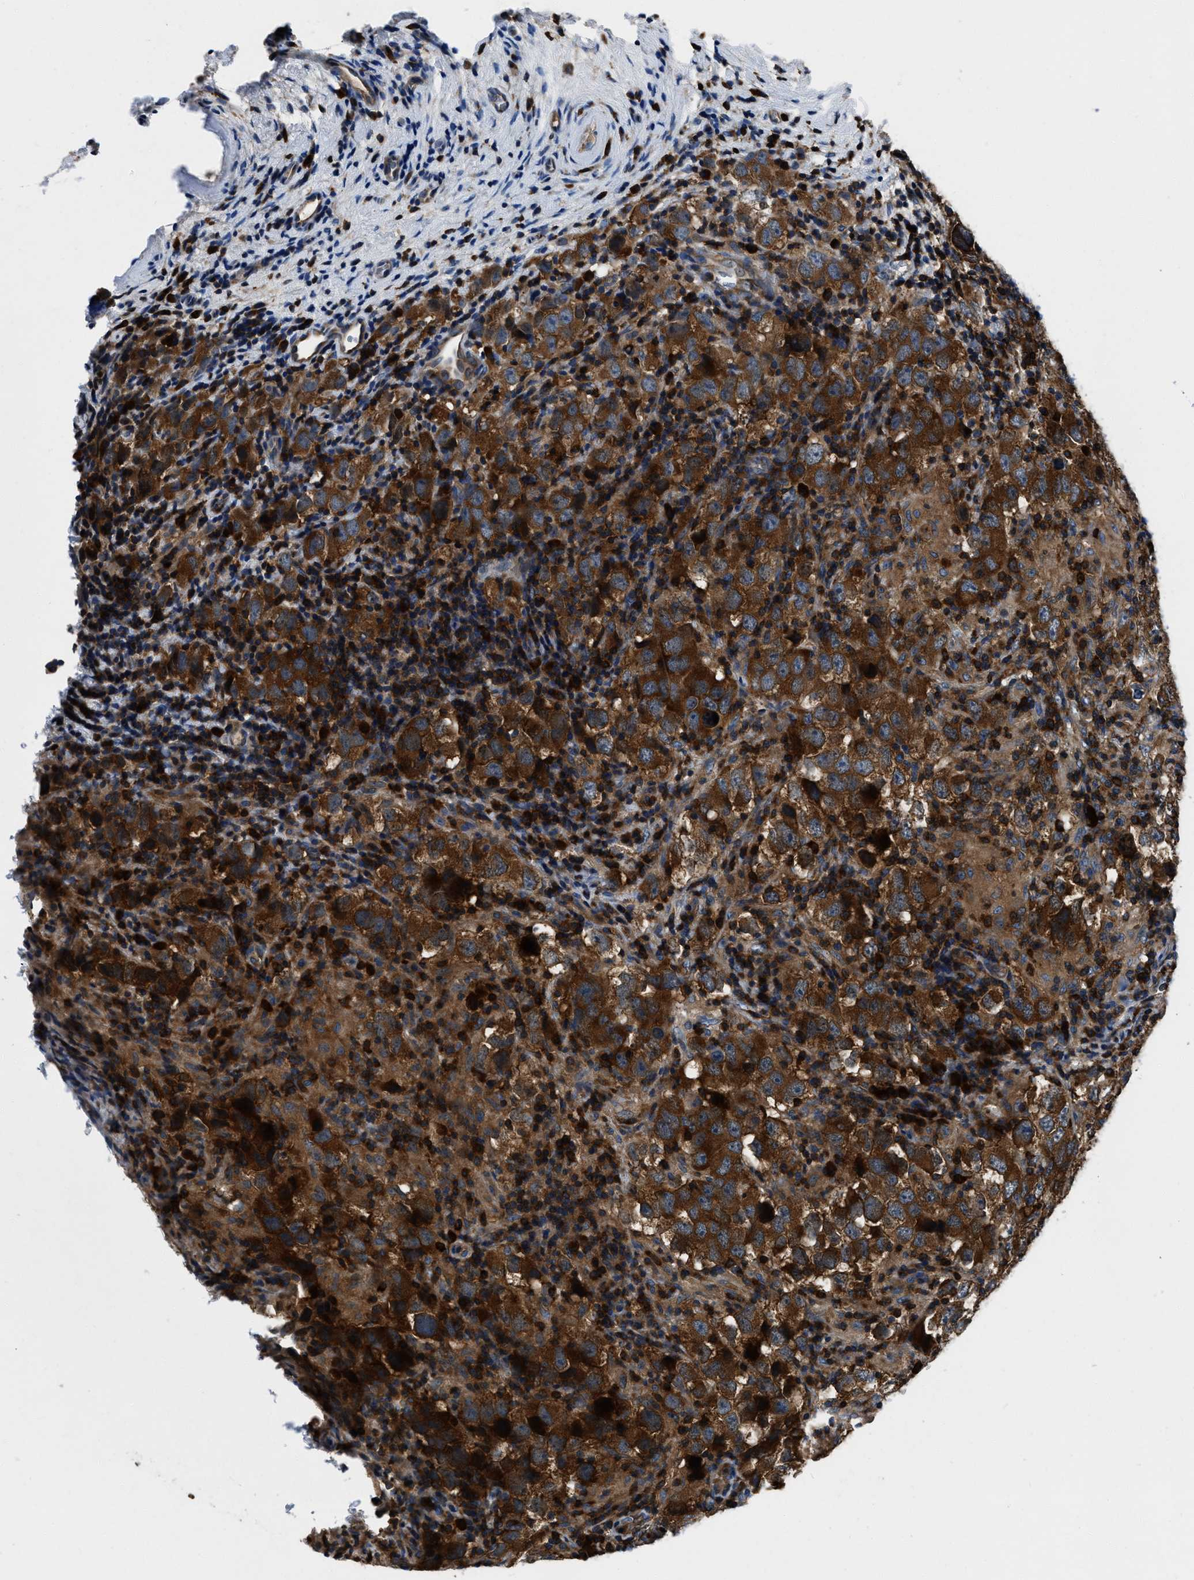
{"staining": {"intensity": "strong", "quantity": ">75%", "location": "cytoplasmic/membranous"}, "tissue": "testis cancer", "cell_type": "Tumor cells", "image_type": "cancer", "snomed": [{"axis": "morphology", "description": "Carcinoma, Embryonal, NOS"}, {"axis": "topography", "description": "Testis"}], "caption": "Immunohistochemistry (DAB (3,3'-diaminobenzidine)) staining of human testis embryonal carcinoma demonstrates strong cytoplasmic/membranous protein expression in about >75% of tumor cells.", "gene": "YARS1", "patient": {"sex": "male", "age": 21}}